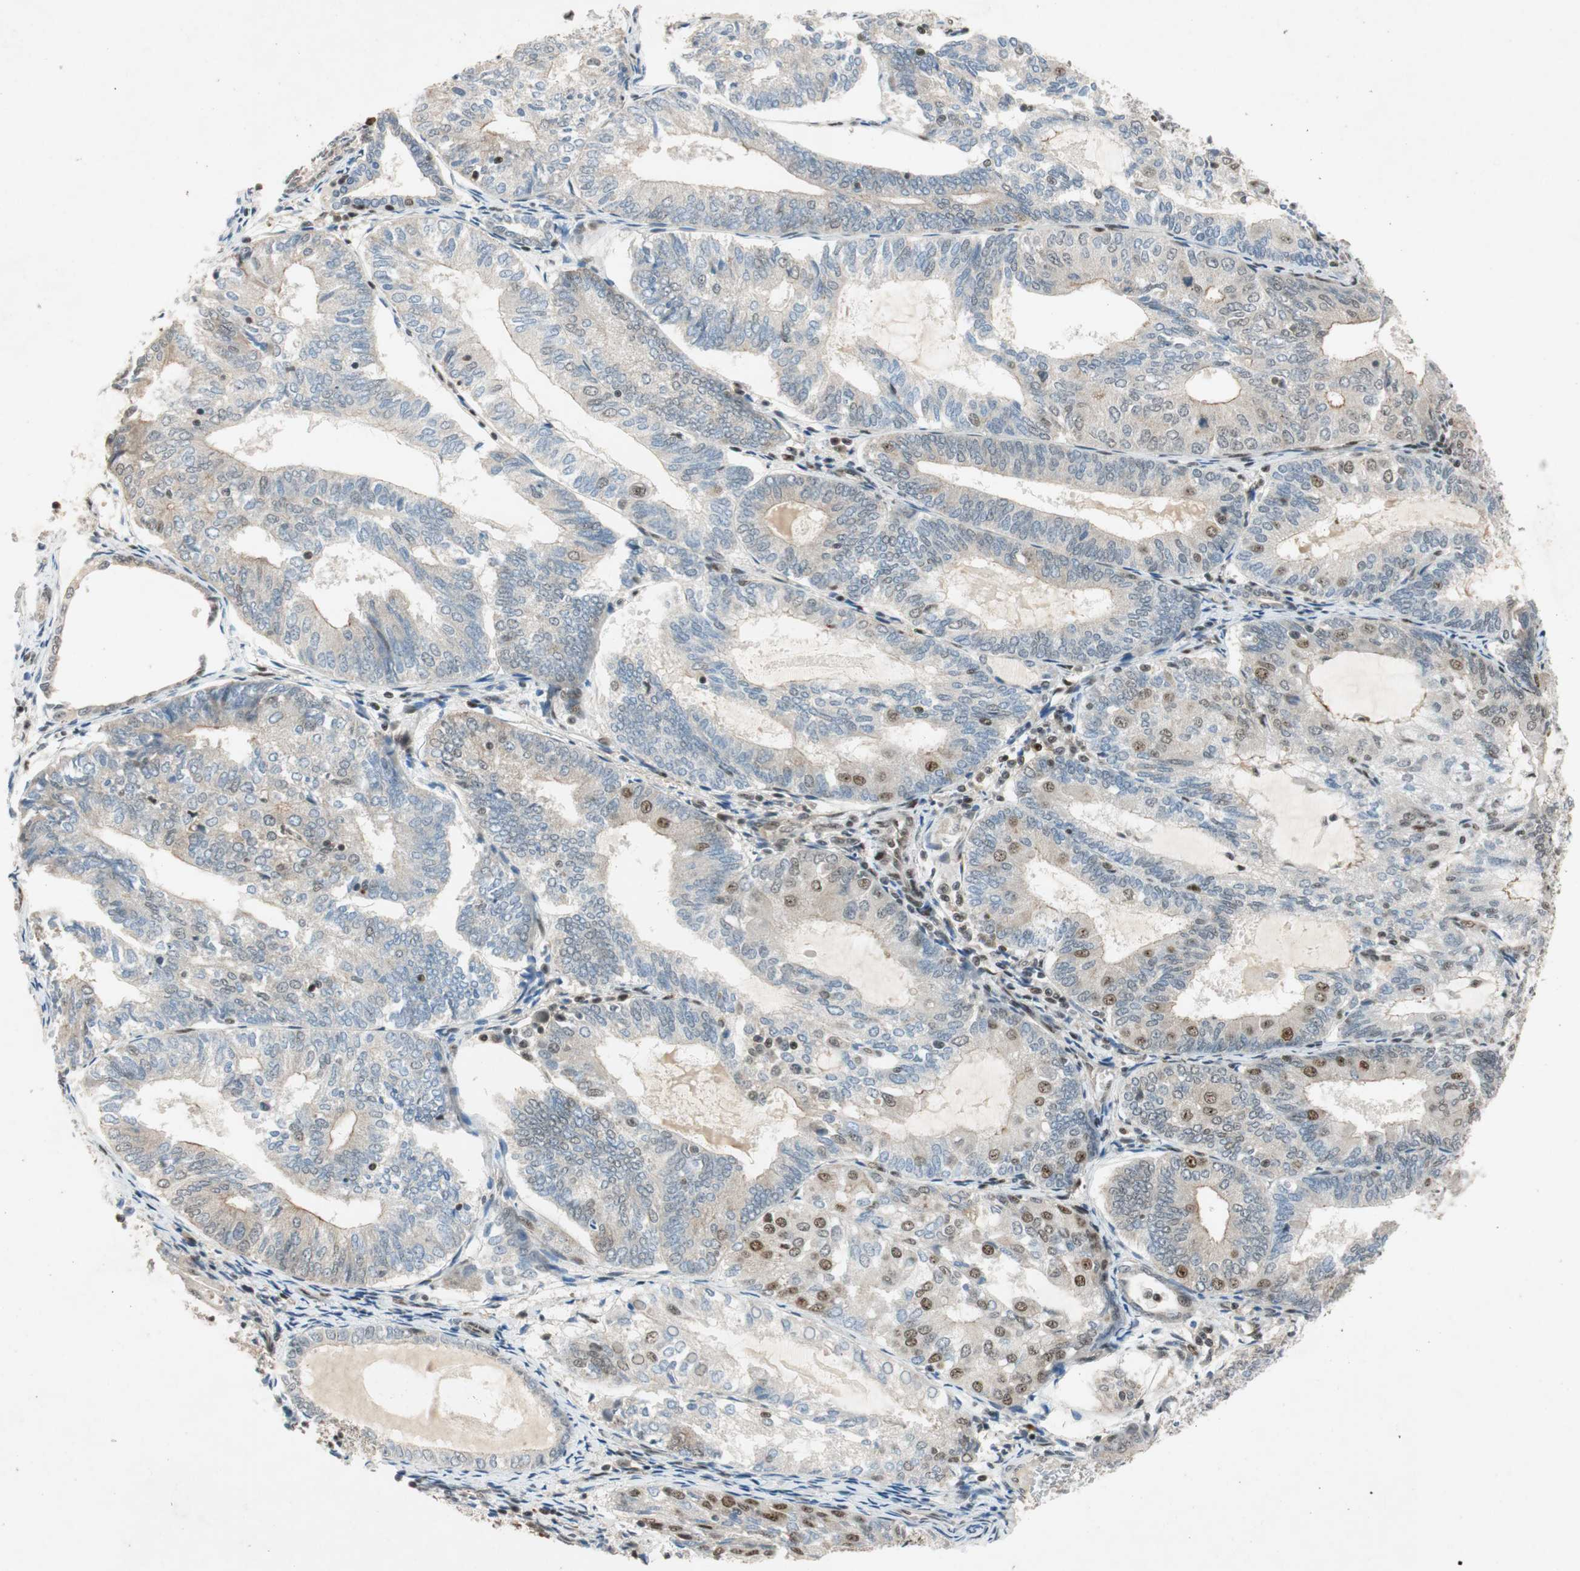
{"staining": {"intensity": "moderate", "quantity": "<25%", "location": "nuclear"}, "tissue": "endometrial cancer", "cell_type": "Tumor cells", "image_type": "cancer", "snomed": [{"axis": "morphology", "description": "Adenocarcinoma, NOS"}, {"axis": "topography", "description": "Endometrium"}], "caption": "This image exhibits immunohistochemistry (IHC) staining of human adenocarcinoma (endometrial), with low moderate nuclear positivity in about <25% of tumor cells.", "gene": "NCBP3", "patient": {"sex": "female", "age": 81}}